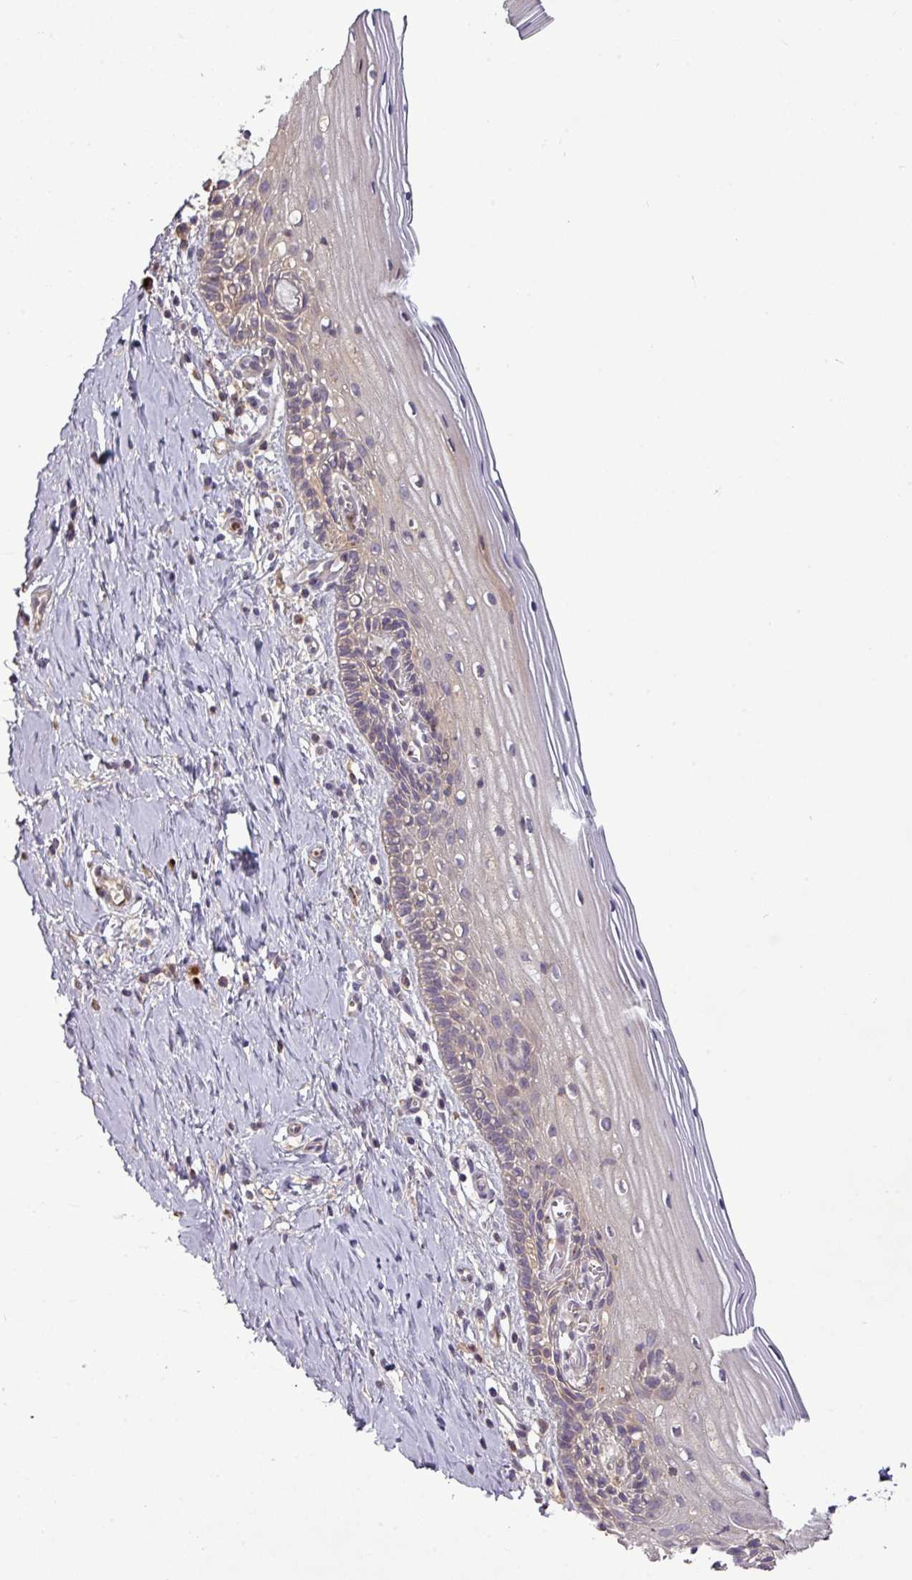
{"staining": {"intensity": "moderate", "quantity": "<25%", "location": "cytoplasmic/membranous"}, "tissue": "cervix", "cell_type": "Glandular cells", "image_type": "normal", "snomed": [{"axis": "morphology", "description": "Normal tissue, NOS"}, {"axis": "topography", "description": "Cervix"}], "caption": "The micrograph displays a brown stain indicating the presence of a protein in the cytoplasmic/membranous of glandular cells in cervix.", "gene": "PAPLN", "patient": {"sex": "female", "age": 44}}